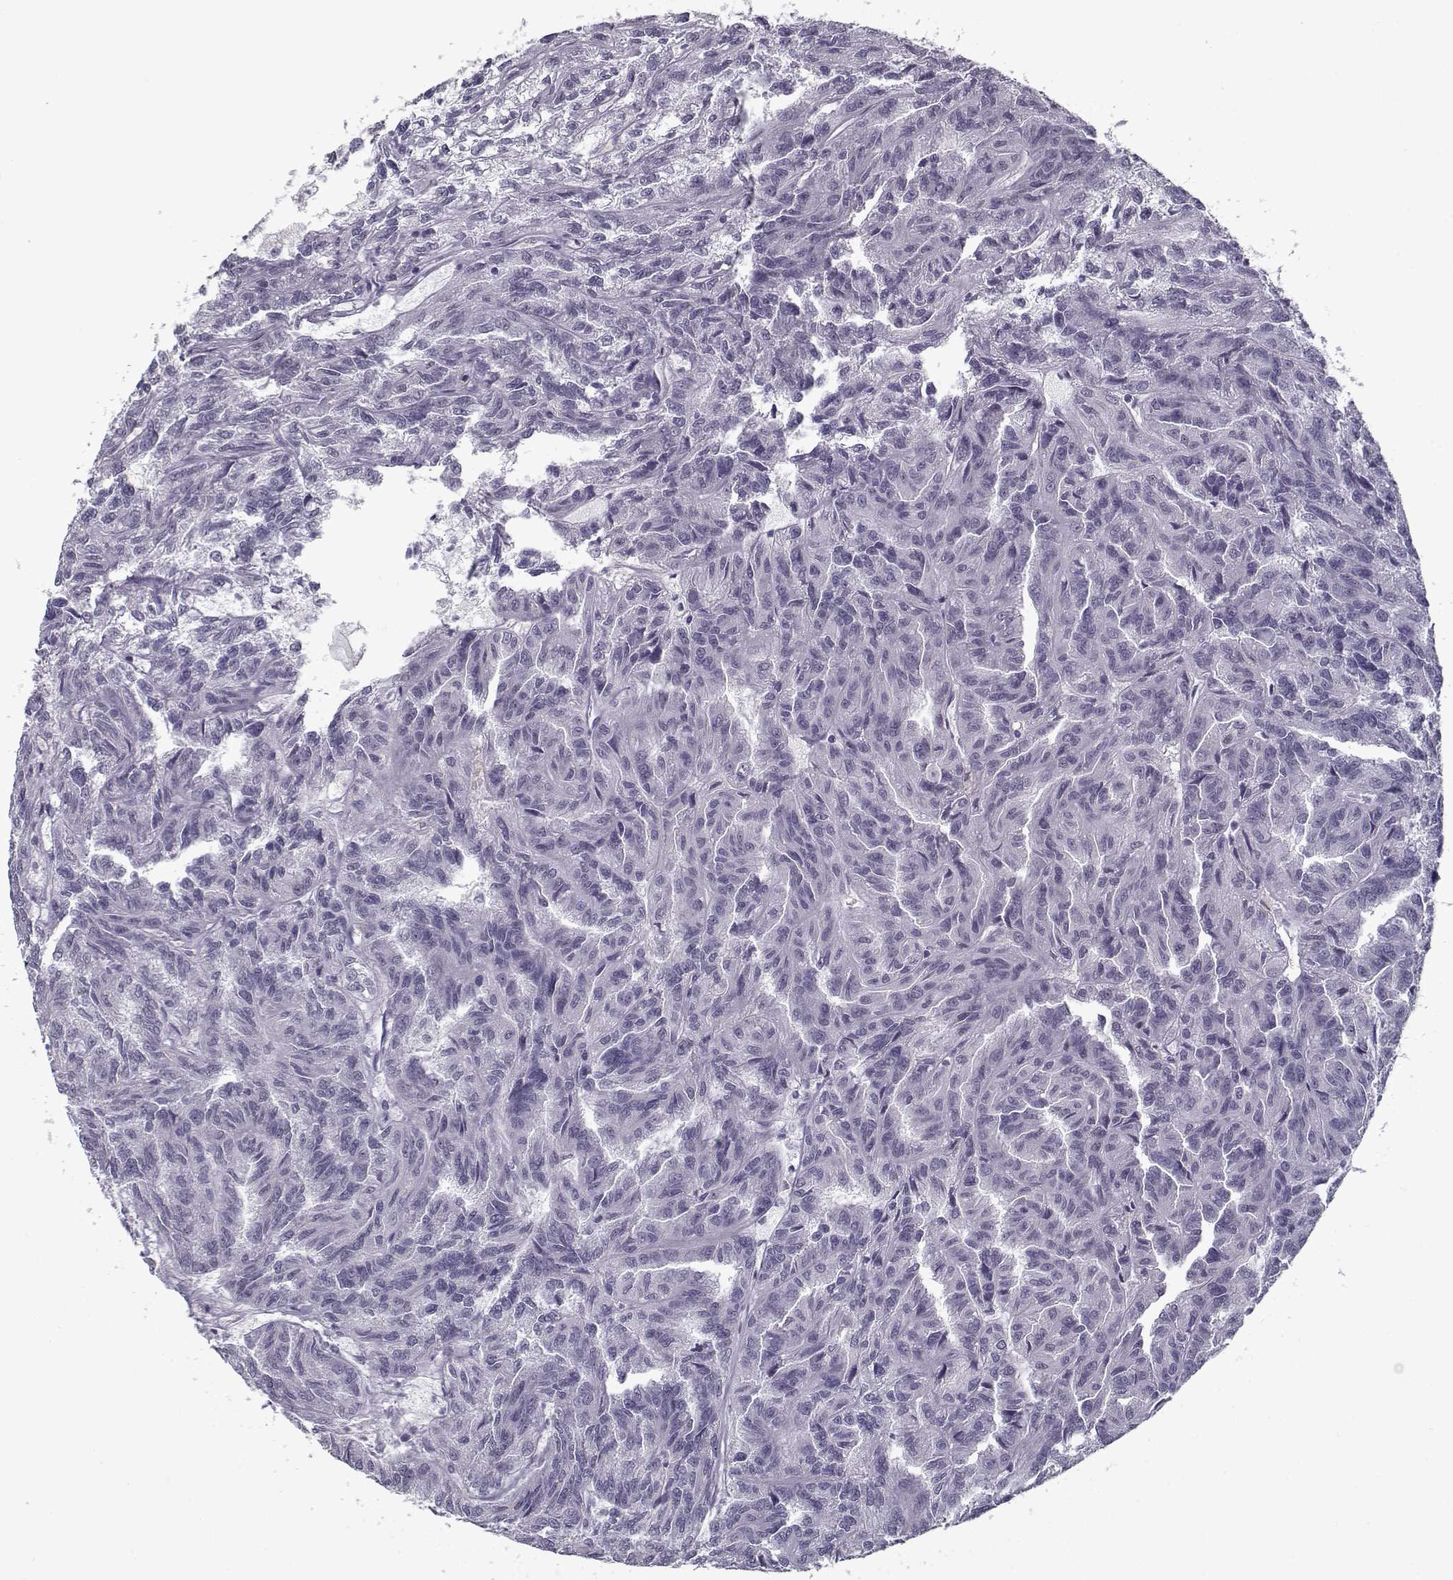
{"staining": {"intensity": "negative", "quantity": "none", "location": "none"}, "tissue": "renal cancer", "cell_type": "Tumor cells", "image_type": "cancer", "snomed": [{"axis": "morphology", "description": "Adenocarcinoma, NOS"}, {"axis": "topography", "description": "Kidney"}], "caption": "DAB immunohistochemical staining of renal cancer displays no significant positivity in tumor cells.", "gene": "RNF32", "patient": {"sex": "male", "age": 79}}